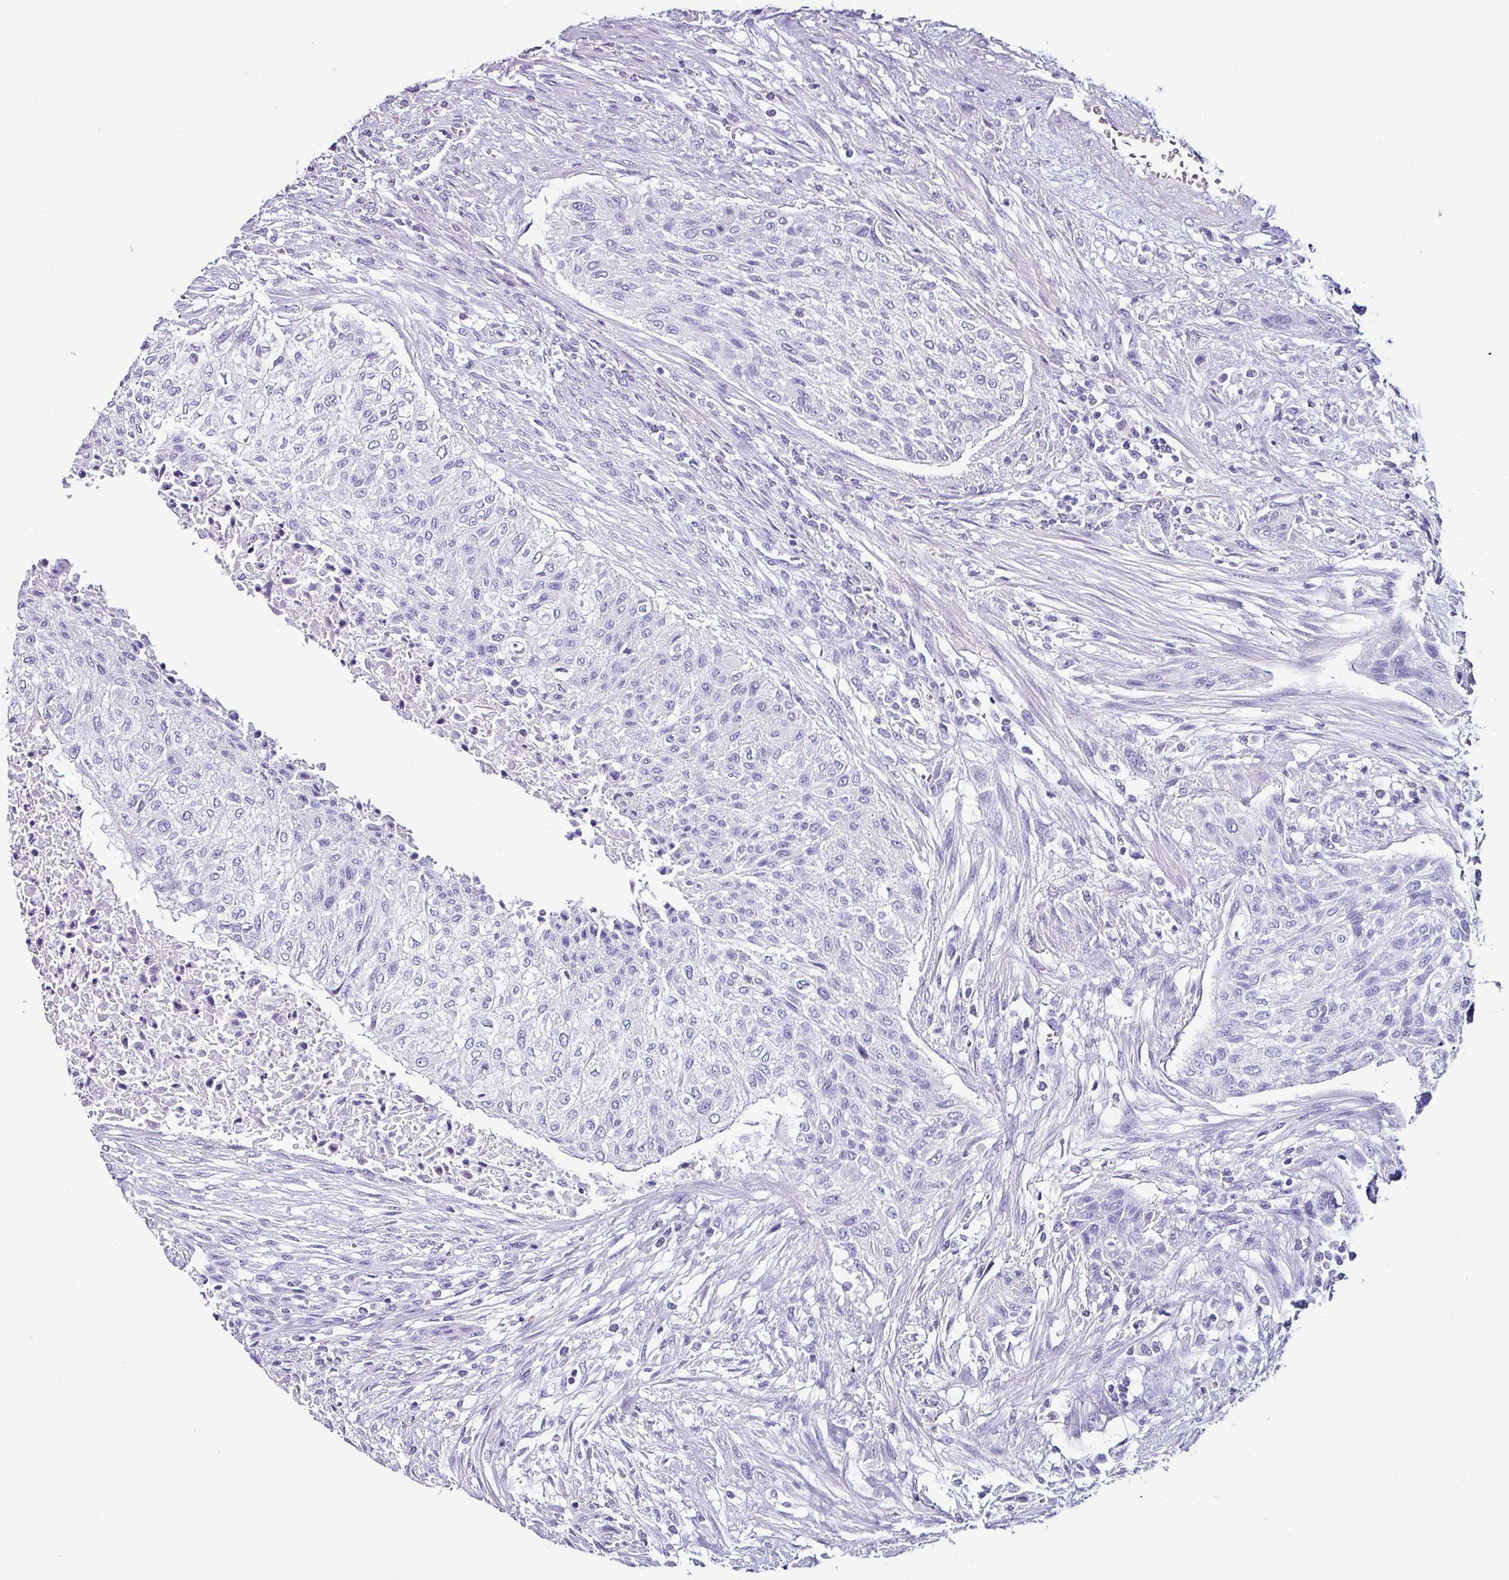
{"staining": {"intensity": "negative", "quantity": "none", "location": "none"}, "tissue": "urothelial cancer", "cell_type": "Tumor cells", "image_type": "cancer", "snomed": [{"axis": "morphology", "description": "Normal tissue, NOS"}, {"axis": "morphology", "description": "Urothelial carcinoma, NOS"}, {"axis": "topography", "description": "Urinary bladder"}, {"axis": "topography", "description": "Peripheral nerve tissue"}], "caption": "DAB immunohistochemical staining of urothelial cancer reveals no significant staining in tumor cells.", "gene": "NAPSA", "patient": {"sex": "male", "age": 35}}